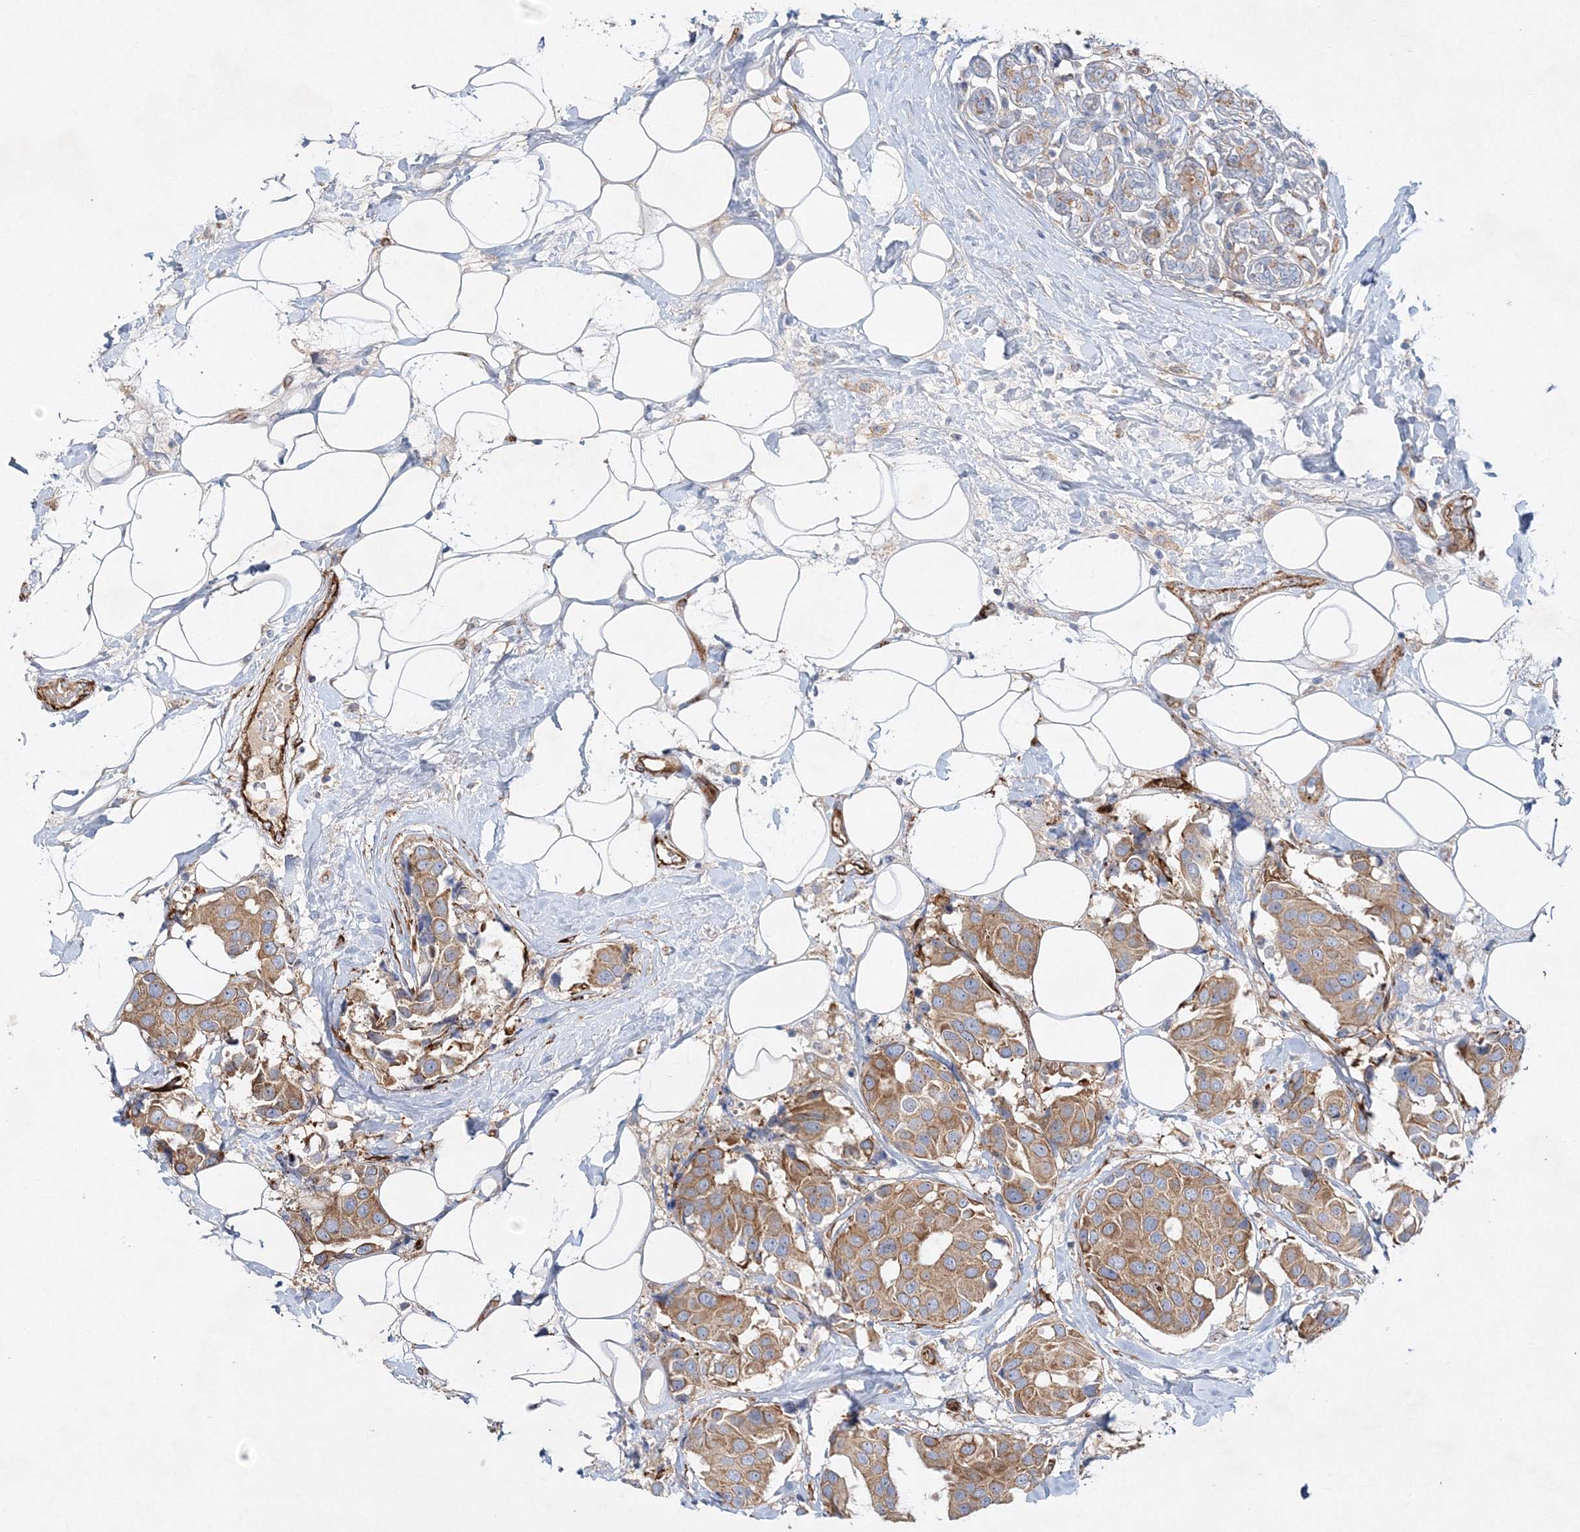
{"staining": {"intensity": "moderate", "quantity": ">75%", "location": "cytoplasmic/membranous"}, "tissue": "breast cancer", "cell_type": "Tumor cells", "image_type": "cancer", "snomed": [{"axis": "morphology", "description": "Normal tissue, NOS"}, {"axis": "morphology", "description": "Duct carcinoma"}, {"axis": "topography", "description": "Breast"}], "caption": "This image shows immunohistochemistry staining of breast intraductal carcinoma, with medium moderate cytoplasmic/membranous staining in about >75% of tumor cells.", "gene": "ZFYVE16", "patient": {"sex": "female", "age": 39}}